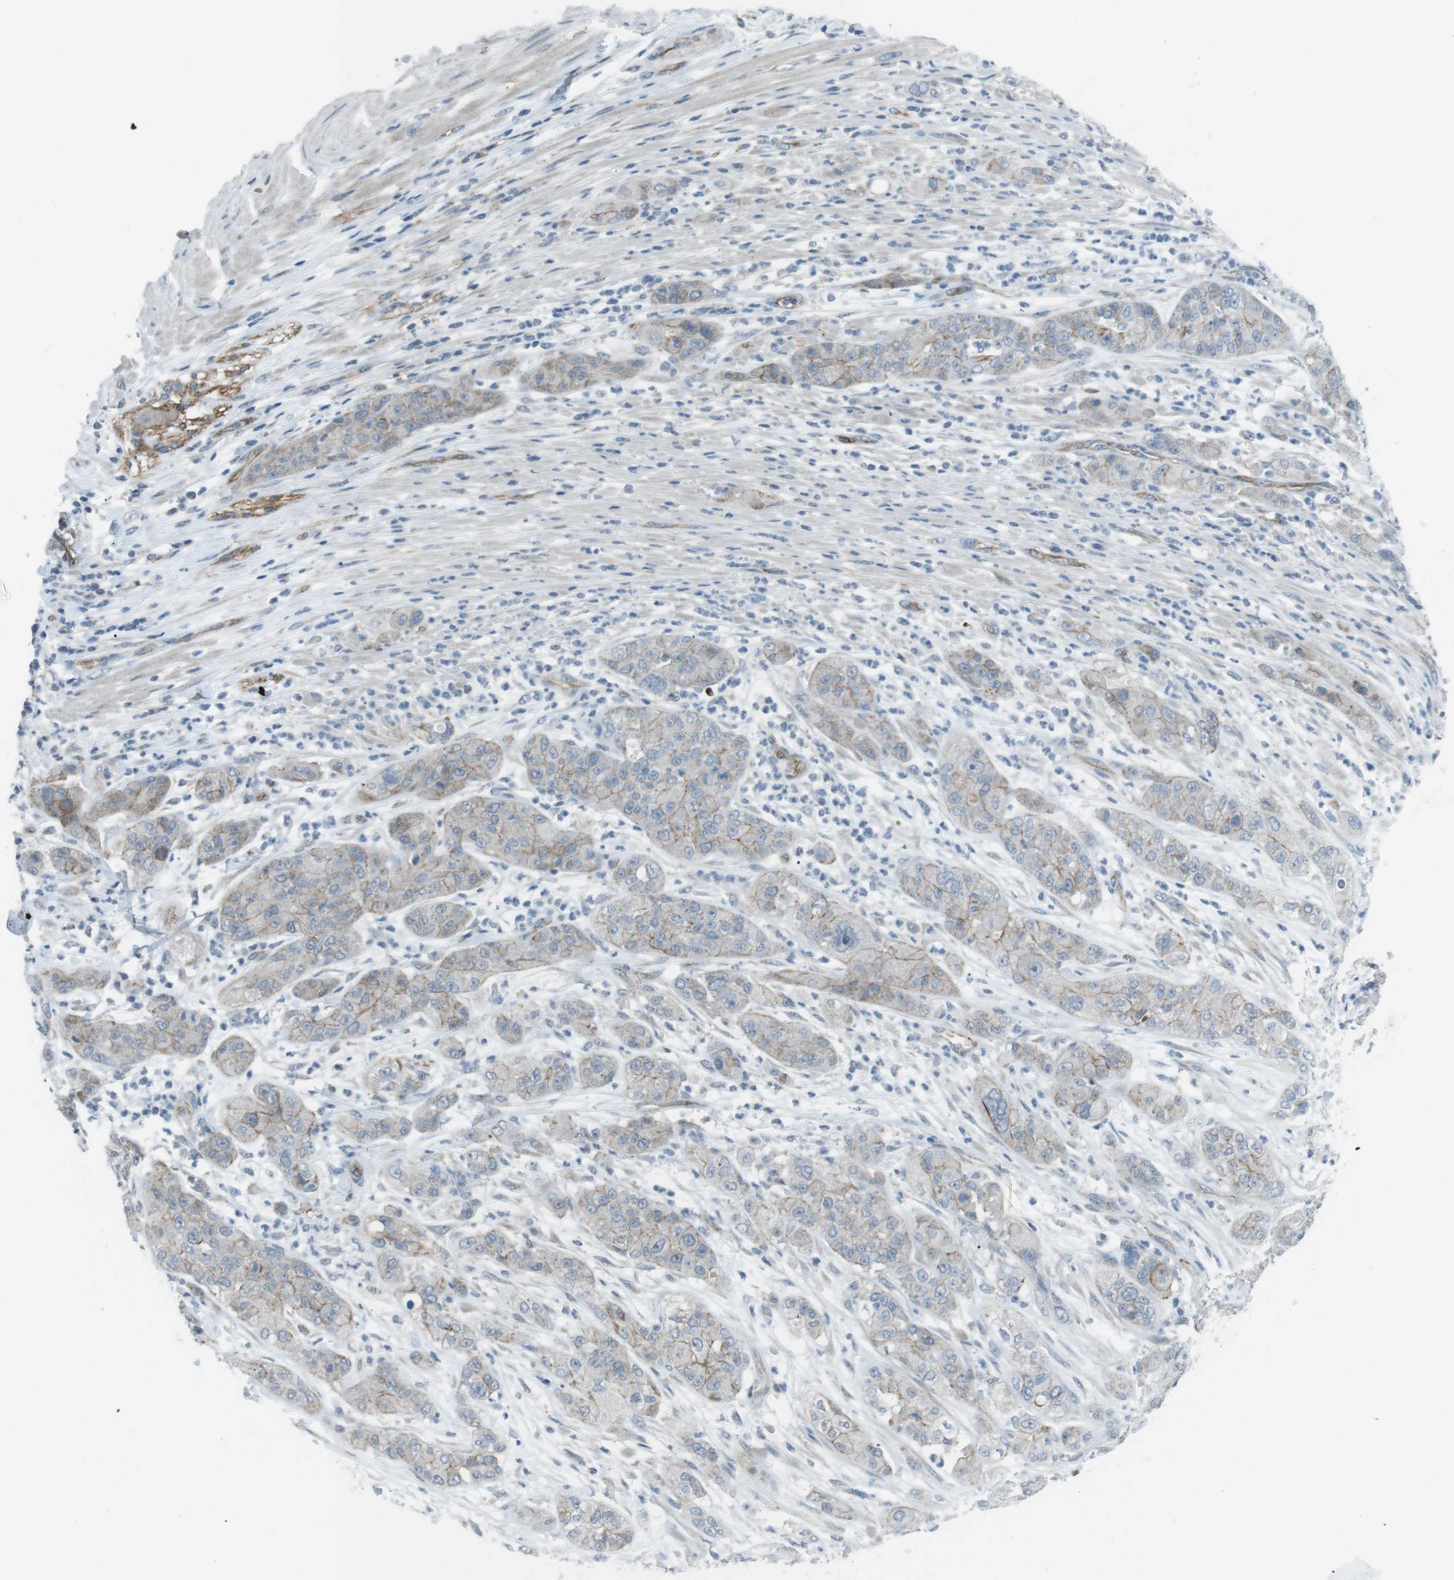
{"staining": {"intensity": "moderate", "quantity": "<25%", "location": "cytoplasmic/membranous"}, "tissue": "pancreatic cancer", "cell_type": "Tumor cells", "image_type": "cancer", "snomed": [{"axis": "morphology", "description": "Adenocarcinoma, NOS"}, {"axis": "topography", "description": "Pancreas"}], "caption": "Human adenocarcinoma (pancreatic) stained for a protein (brown) reveals moderate cytoplasmic/membranous positive staining in about <25% of tumor cells.", "gene": "SPTA1", "patient": {"sex": "female", "age": 78}}